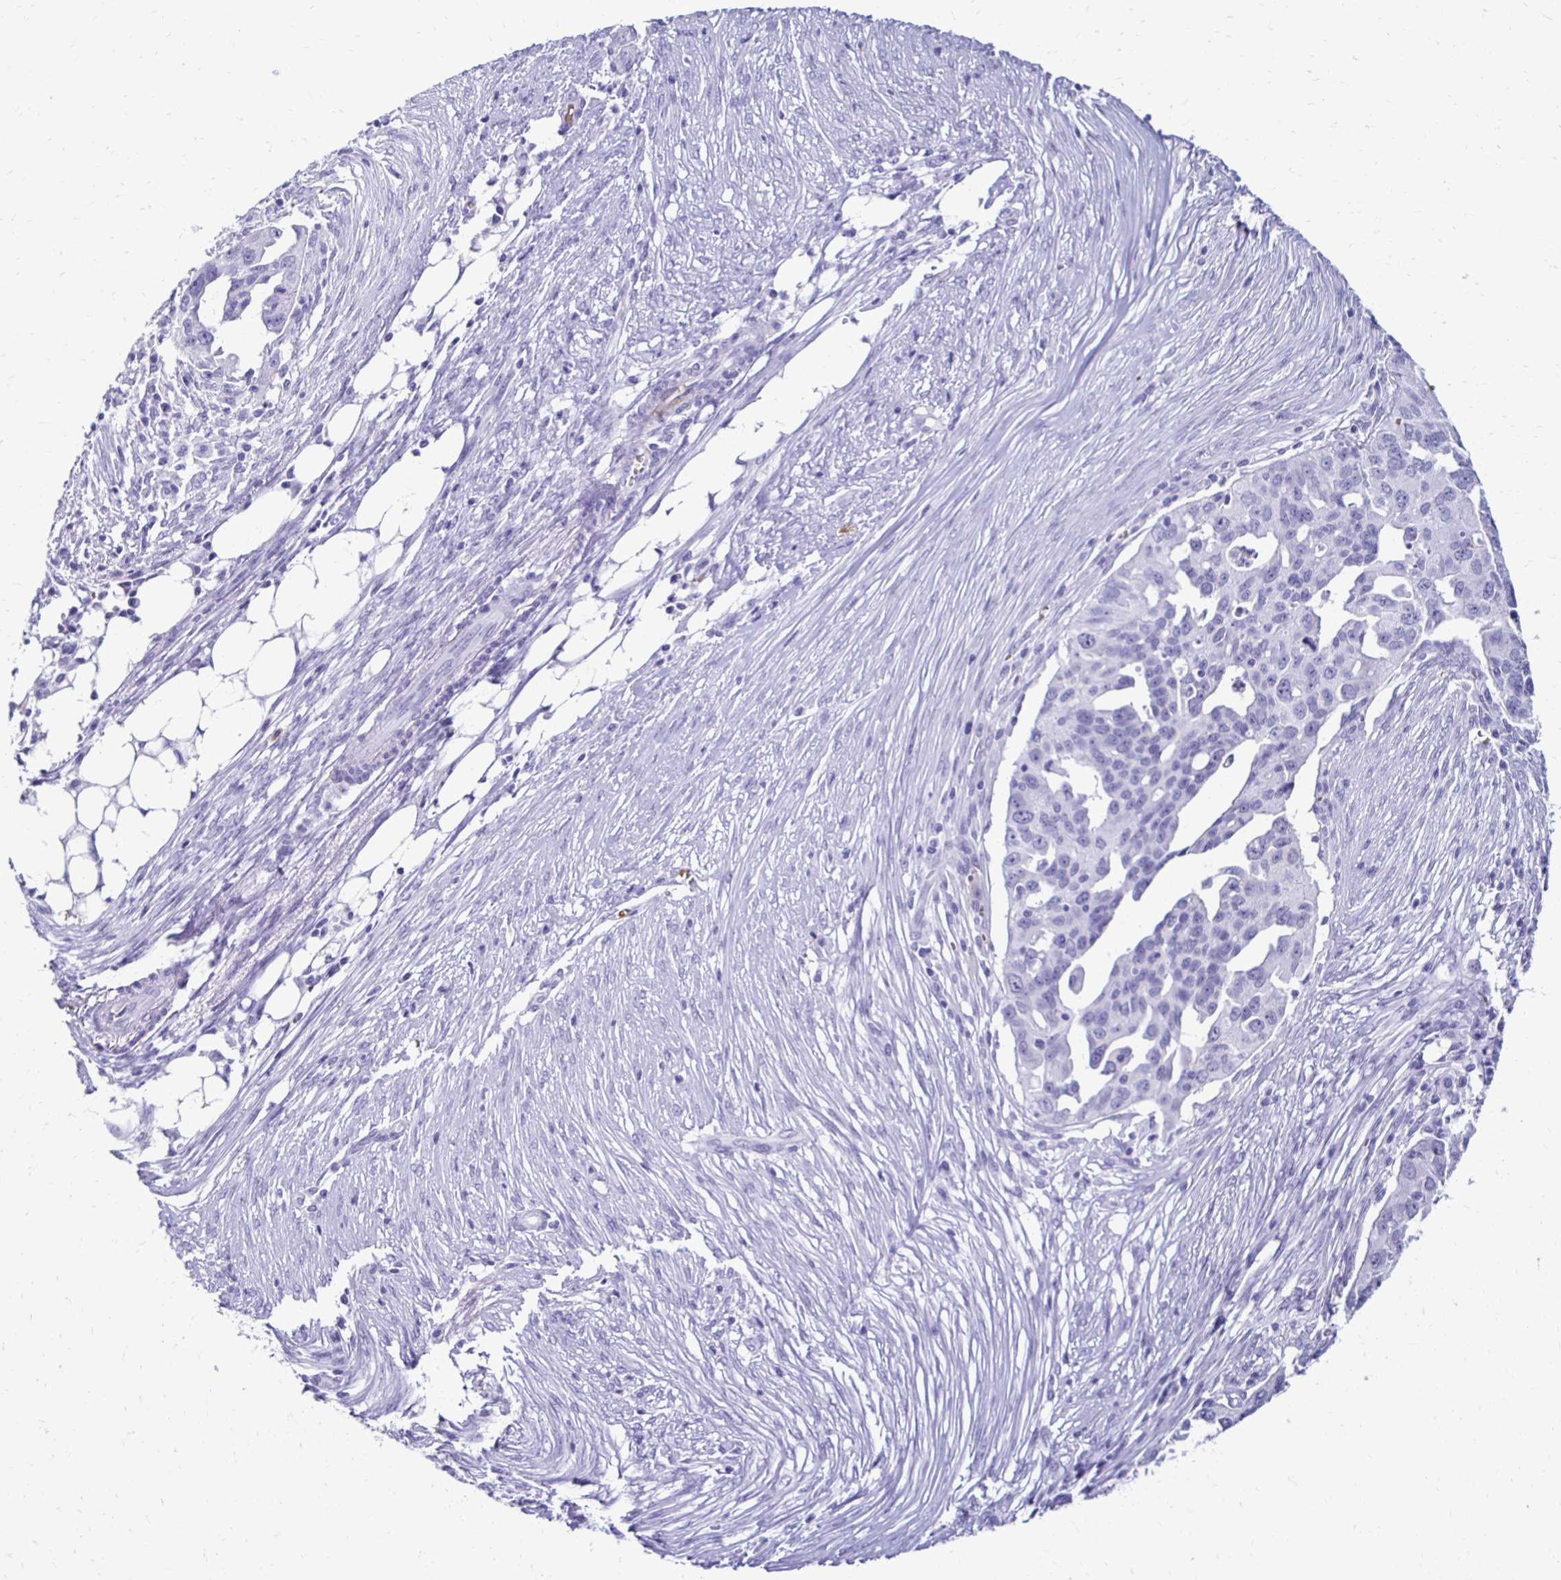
{"staining": {"intensity": "negative", "quantity": "none", "location": "none"}, "tissue": "ovarian cancer", "cell_type": "Tumor cells", "image_type": "cancer", "snomed": [{"axis": "morphology", "description": "Carcinoma, endometroid"}, {"axis": "morphology", "description": "Cystadenocarcinoma, serous, NOS"}, {"axis": "topography", "description": "Ovary"}], "caption": "Ovarian cancer was stained to show a protein in brown. There is no significant positivity in tumor cells. (Stains: DAB immunohistochemistry with hematoxylin counter stain, Microscopy: brightfield microscopy at high magnification).", "gene": "RHBDL3", "patient": {"sex": "female", "age": 45}}